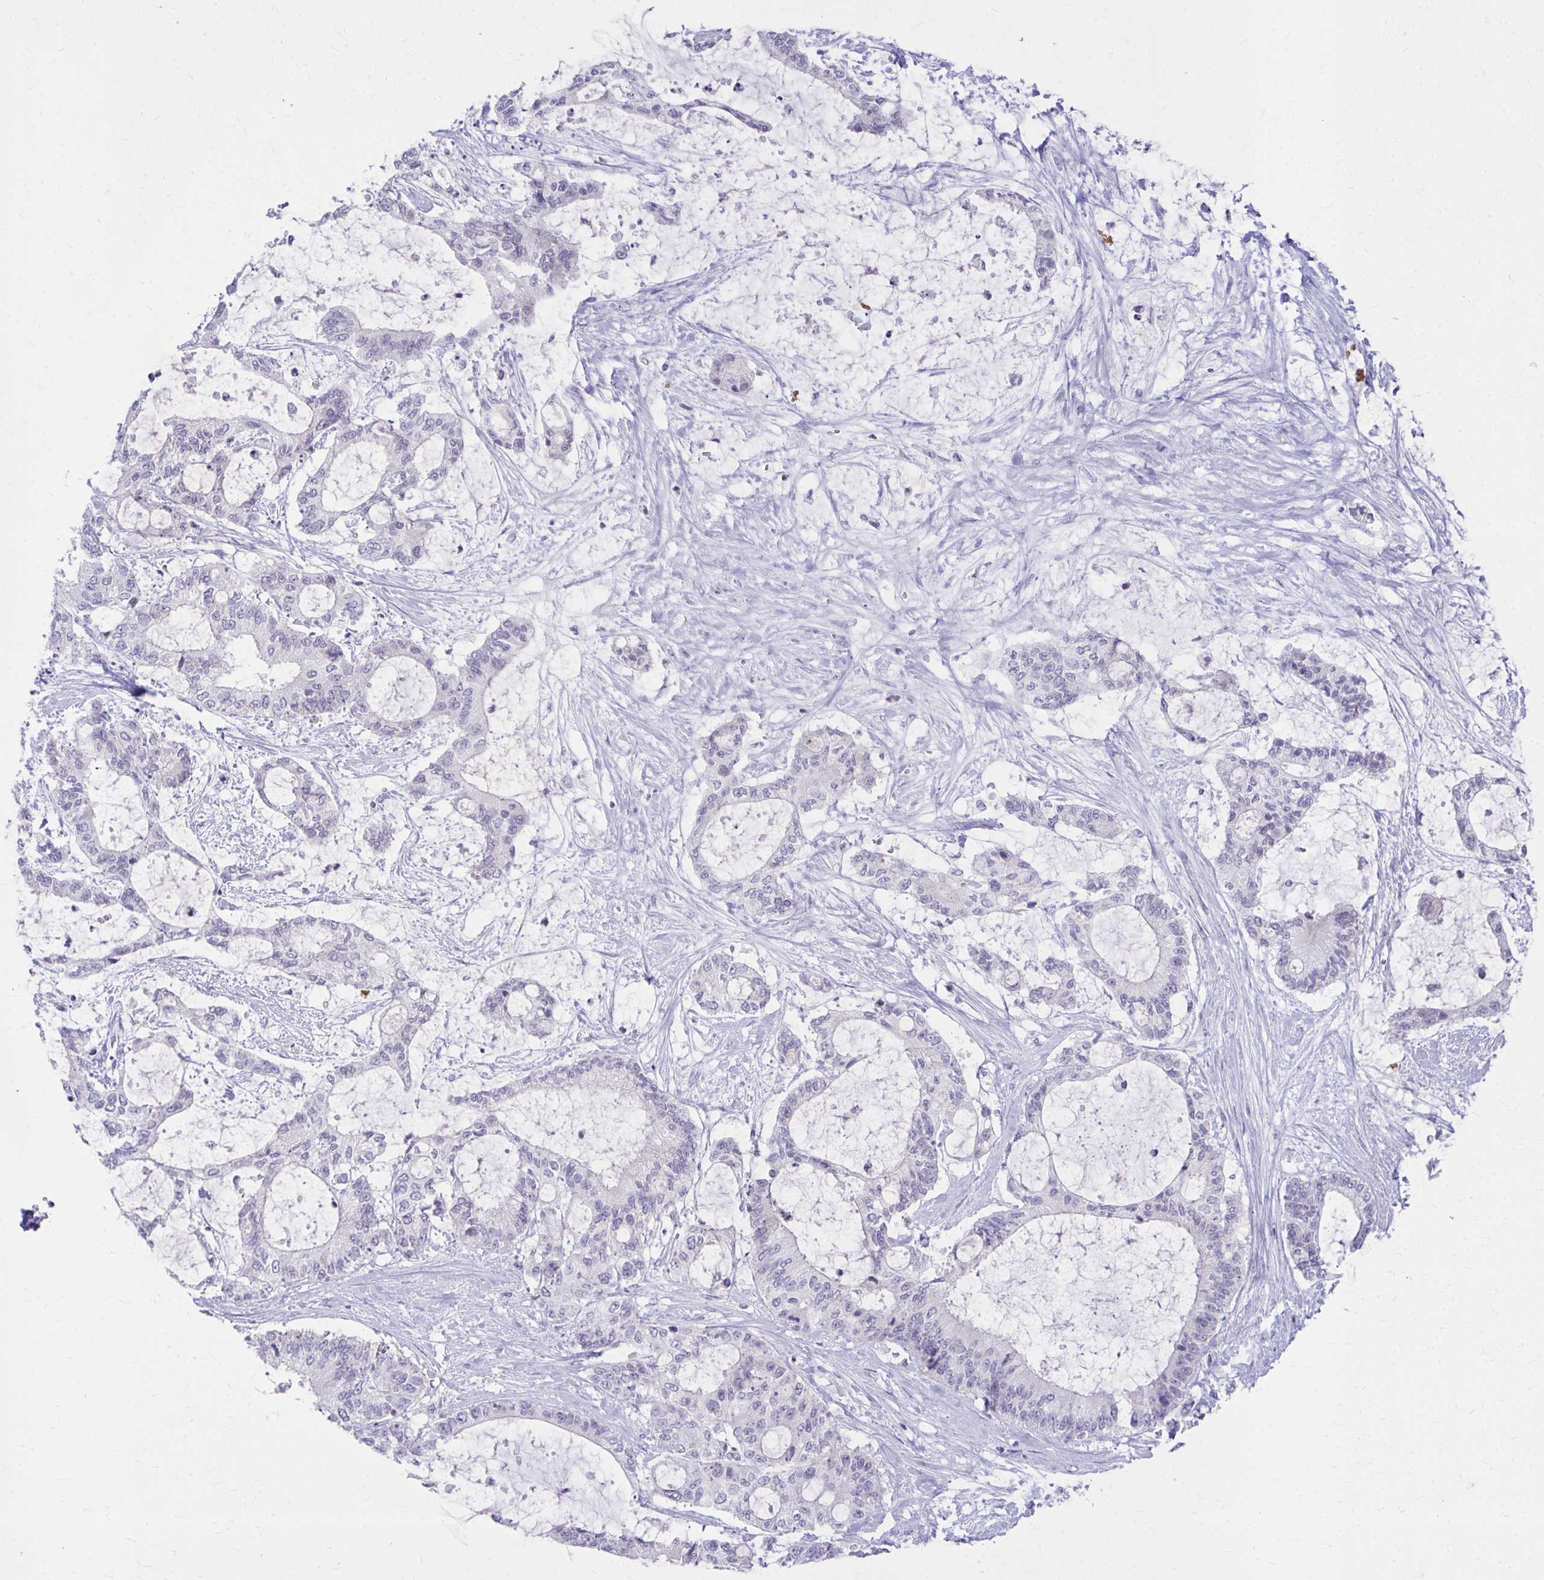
{"staining": {"intensity": "negative", "quantity": "none", "location": "none"}, "tissue": "liver cancer", "cell_type": "Tumor cells", "image_type": "cancer", "snomed": [{"axis": "morphology", "description": "Normal tissue, NOS"}, {"axis": "morphology", "description": "Cholangiocarcinoma"}, {"axis": "topography", "description": "Liver"}, {"axis": "topography", "description": "Peripheral nerve tissue"}], "caption": "Protein analysis of liver cancer (cholangiocarcinoma) exhibits no significant staining in tumor cells. Nuclei are stained in blue.", "gene": "OR7A5", "patient": {"sex": "female", "age": 73}}